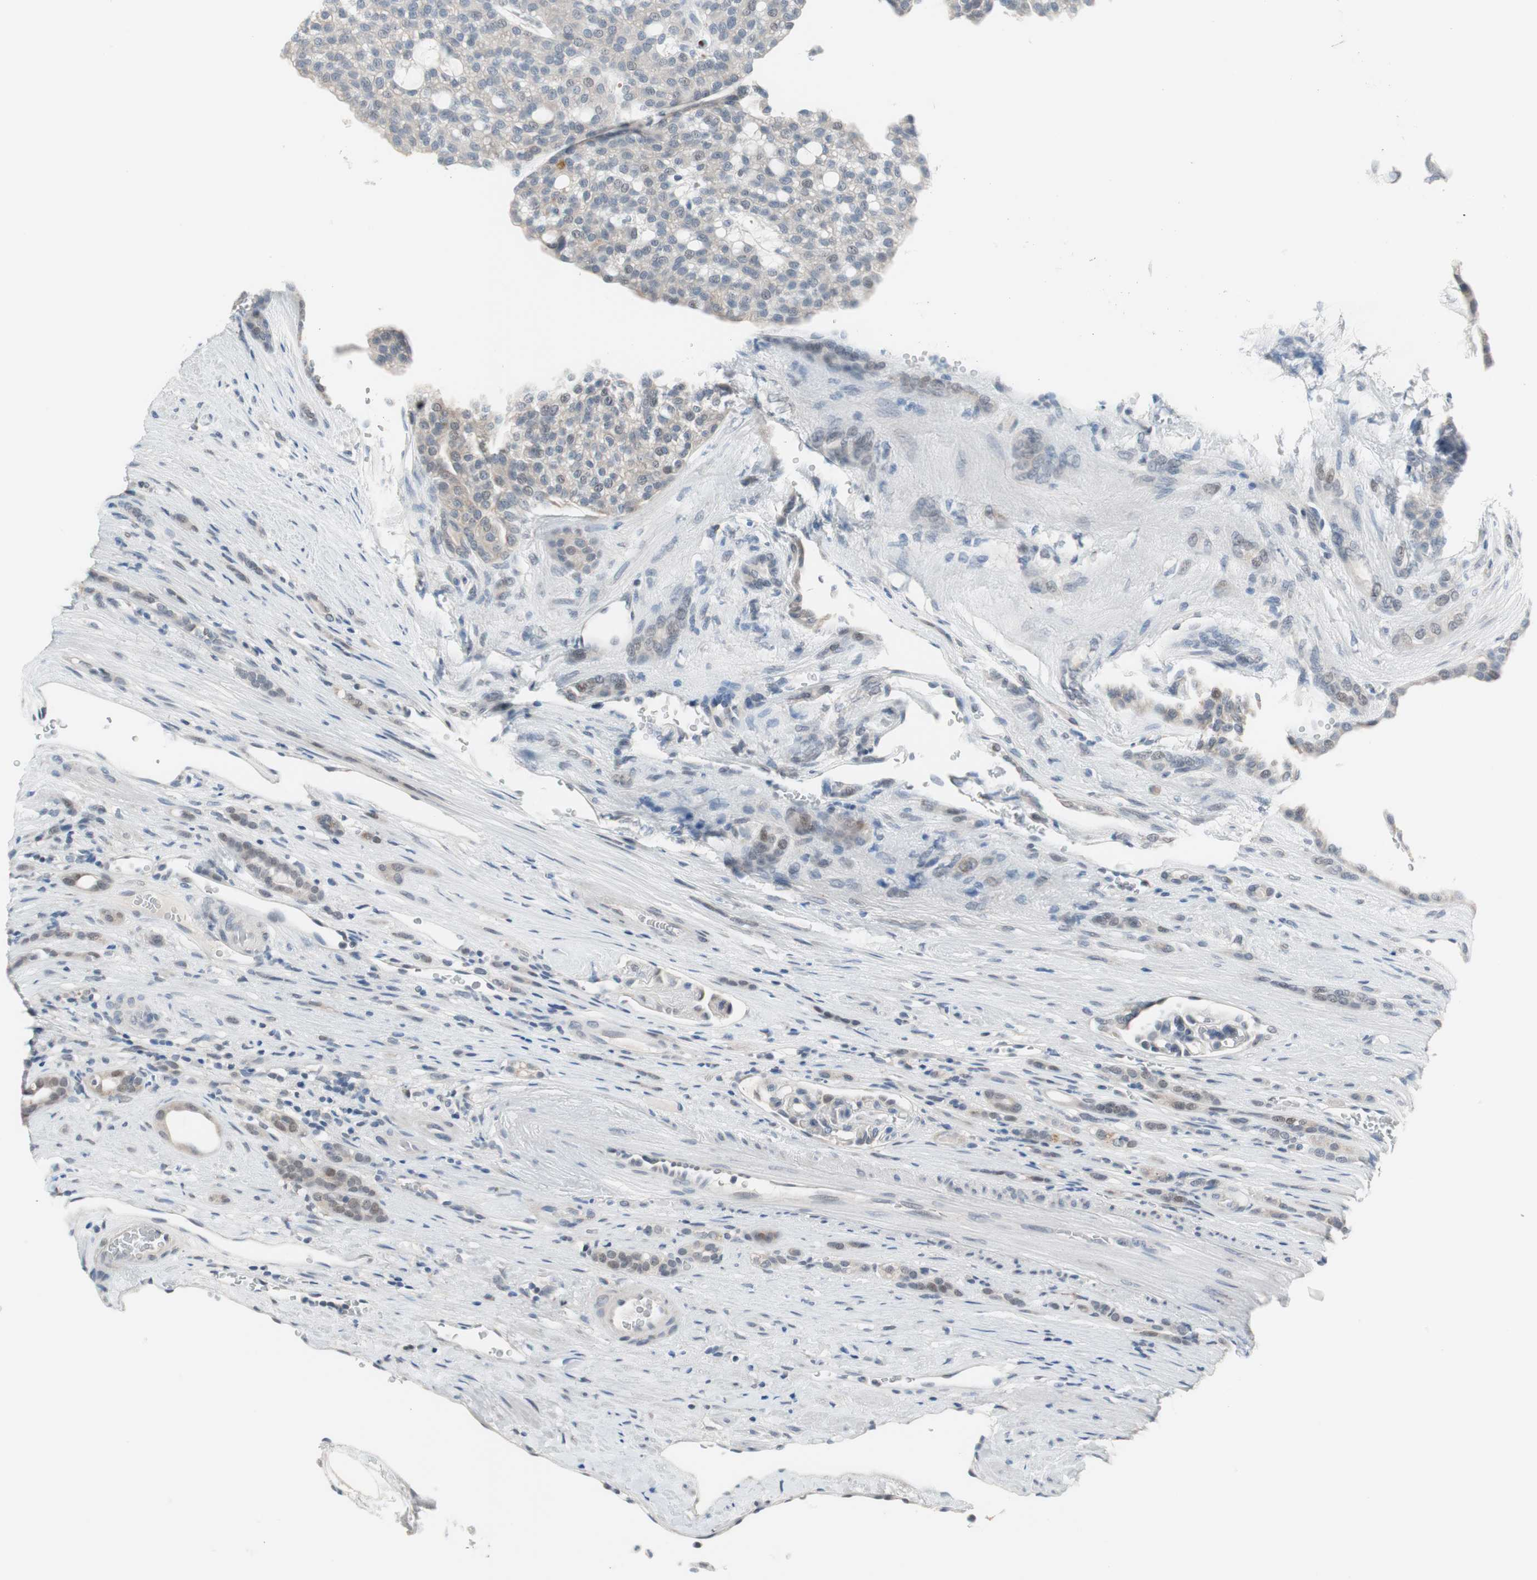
{"staining": {"intensity": "weak", "quantity": "<25%", "location": "cytoplasmic/membranous"}, "tissue": "renal cancer", "cell_type": "Tumor cells", "image_type": "cancer", "snomed": [{"axis": "morphology", "description": "Adenocarcinoma, NOS"}, {"axis": "topography", "description": "Kidney"}], "caption": "An image of human renal adenocarcinoma is negative for staining in tumor cells.", "gene": "GRHL1", "patient": {"sex": "male", "age": 63}}